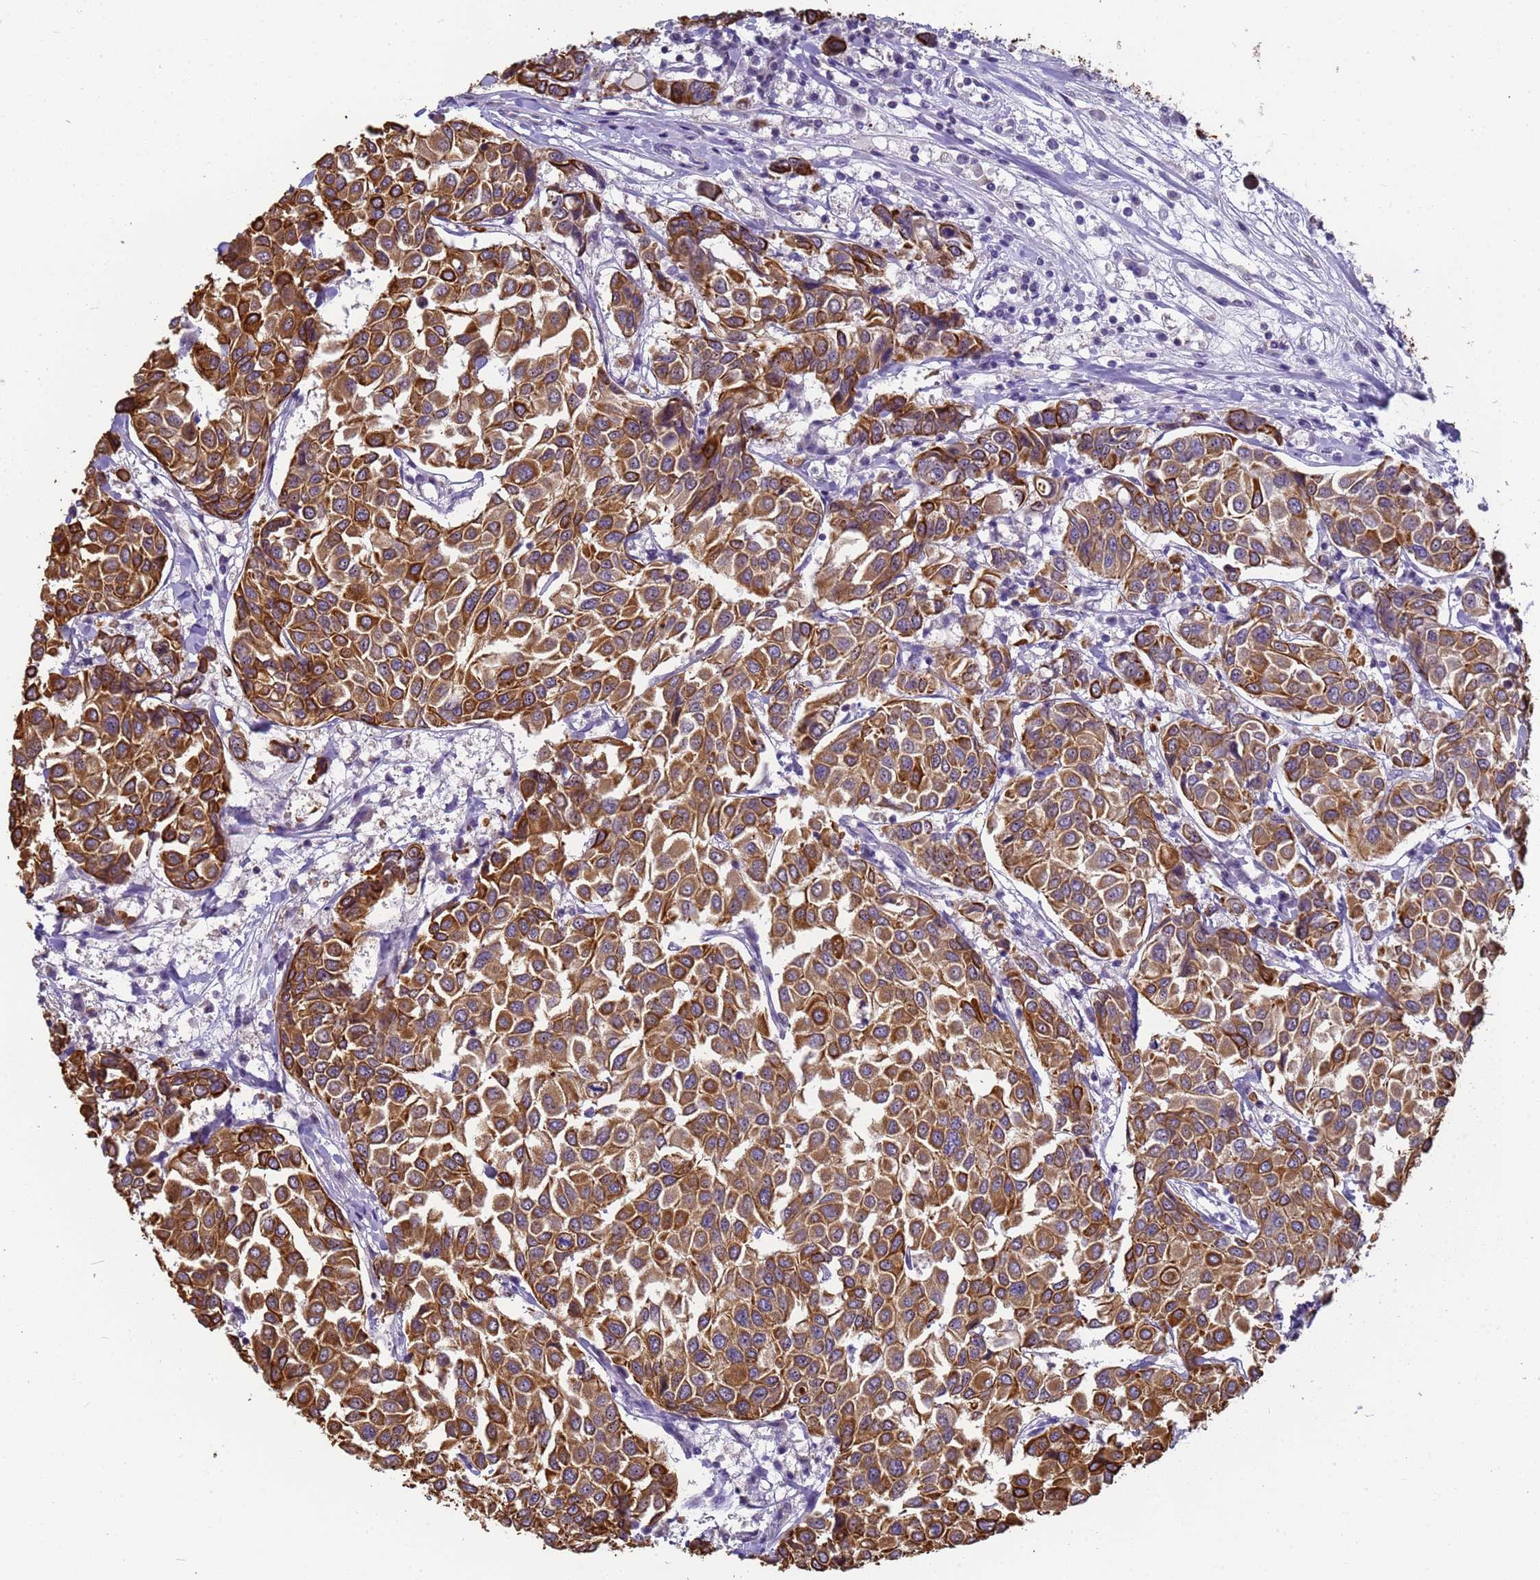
{"staining": {"intensity": "strong", "quantity": ">75%", "location": "cytoplasmic/membranous"}, "tissue": "breast cancer", "cell_type": "Tumor cells", "image_type": "cancer", "snomed": [{"axis": "morphology", "description": "Duct carcinoma"}, {"axis": "topography", "description": "Breast"}], "caption": "A brown stain shows strong cytoplasmic/membranous staining of a protein in breast infiltrating ductal carcinoma tumor cells.", "gene": "VWA3A", "patient": {"sex": "female", "age": 55}}